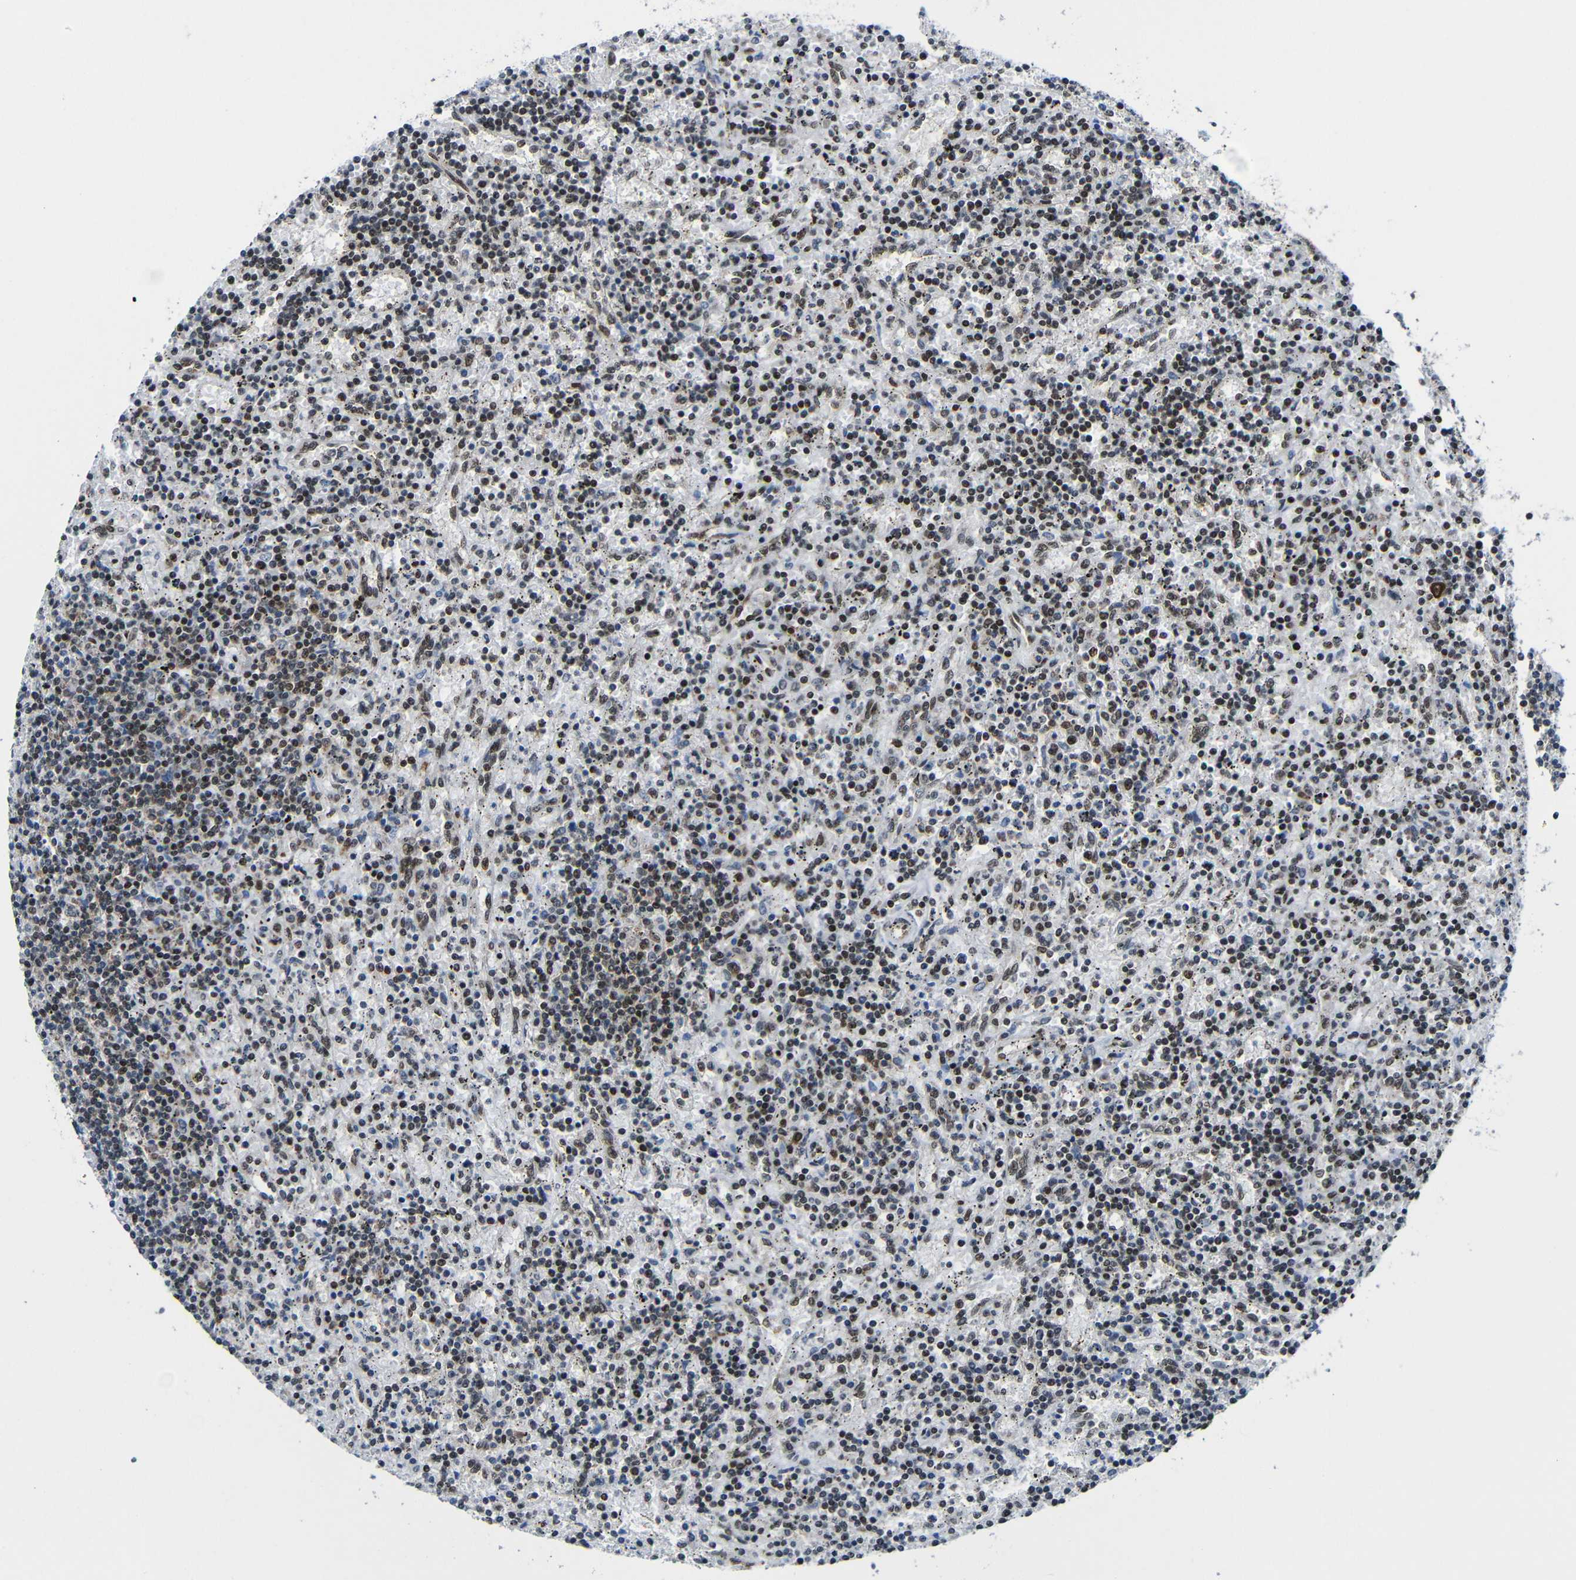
{"staining": {"intensity": "moderate", "quantity": "25%-75%", "location": "nuclear"}, "tissue": "lymphoma", "cell_type": "Tumor cells", "image_type": "cancer", "snomed": [{"axis": "morphology", "description": "Malignant lymphoma, non-Hodgkin's type, Low grade"}, {"axis": "topography", "description": "Spleen"}], "caption": "Human lymphoma stained for a protein (brown) shows moderate nuclear positive positivity in about 25%-75% of tumor cells.", "gene": "PTBP1", "patient": {"sex": "male", "age": 76}}